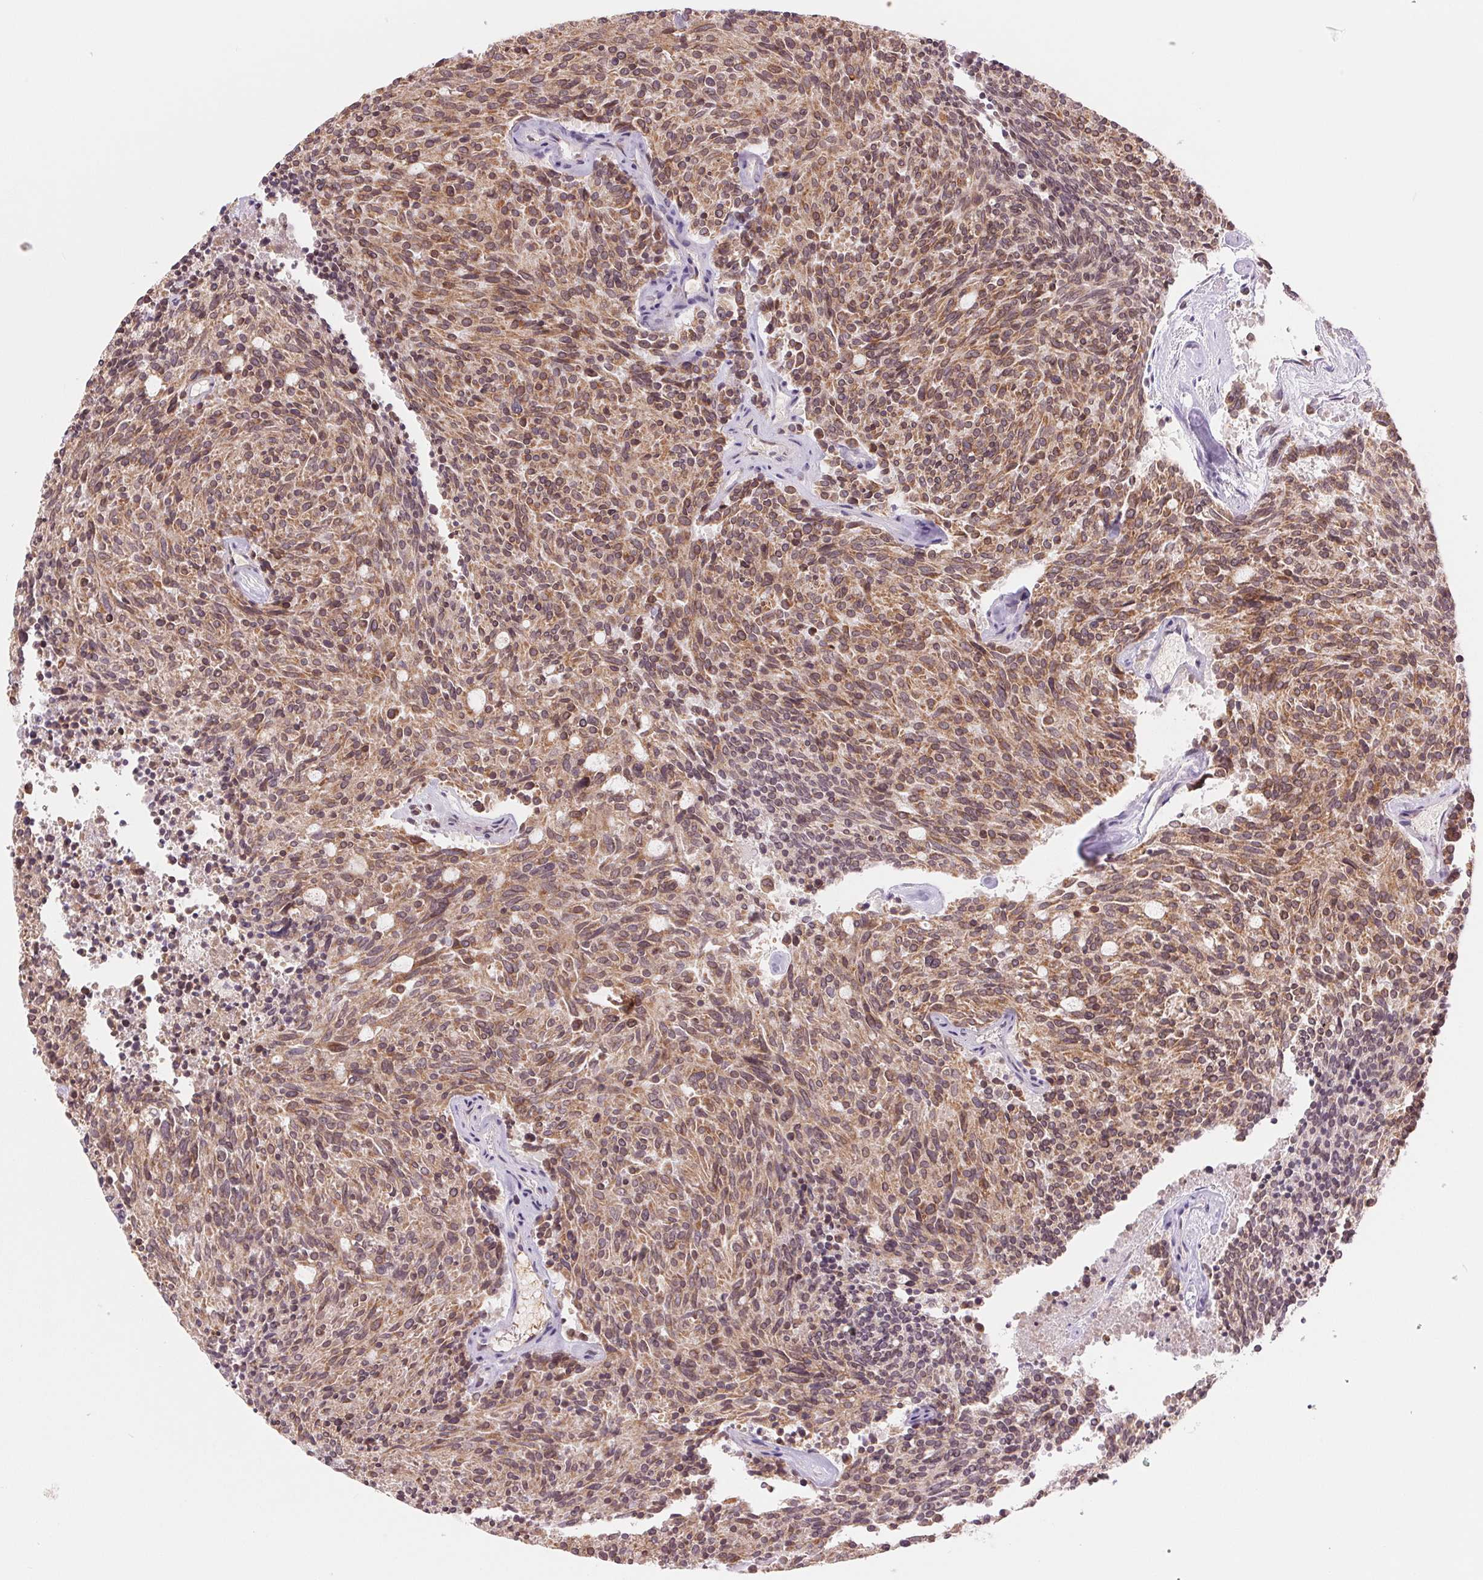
{"staining": {"intensity": "moderate", "quantity": ">75%", "location": "cytoplasmic/membranous"}, "tissue": "carcinoid", "cell_type": "Tumor cells", "image_type": "cancer", "snomed": [{"axis": "morphology", "description": "Carcinoid, malignant, NOS"}, {"axis": "topography", "description": "Pancreas"}], "caption": "Immunohistochemistry (IHC) histopathology image of neoplastic tissue: human carcinoid stained using IHC demonstrates medium levels of moderate protein expression localized specifically in the cytoplasmic/membranous of tumor cells, appearing as a cytoplasmic/membranous brown color.", "gene": "TECR", "patient": {"sex": "female", "age": 54}}